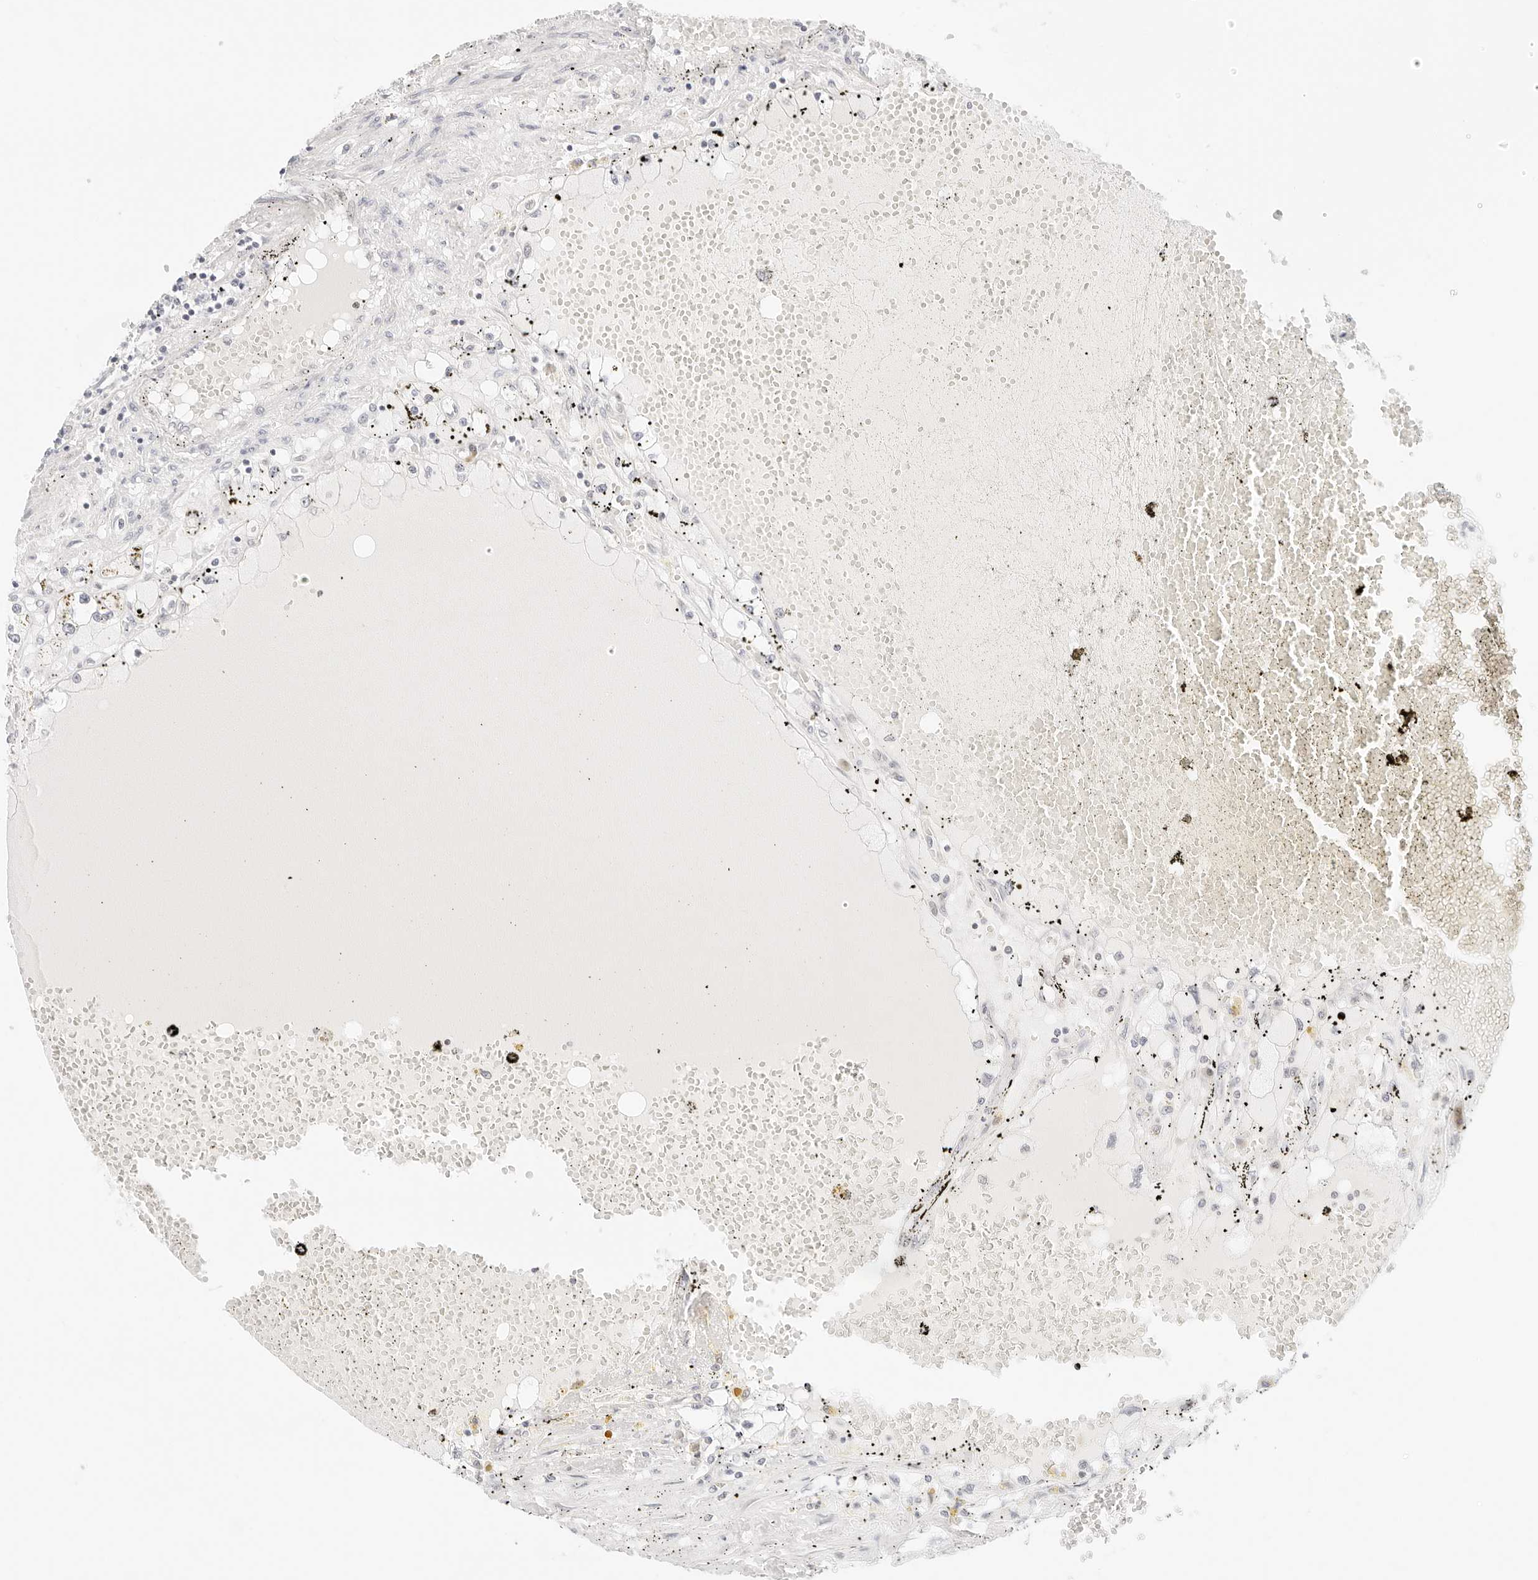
{"staining": {"intensity": "negative", "quantity": "none", "location": "none"}, "tissue": "renal cancer", "cell_type": "Tumor cells", "image_type": "cancer", "snomed": [{"axis": "morphology", "description": "Adenocarcinoma, NOS"}, {"axis": "topography", "description": "Kidney"}], "caption": "Tumor cells are negative for protein expression in human renal cancer (adenocarcinoma).", "gene": "POLR3C", "patient": {"sex": "male", "age": 56}}